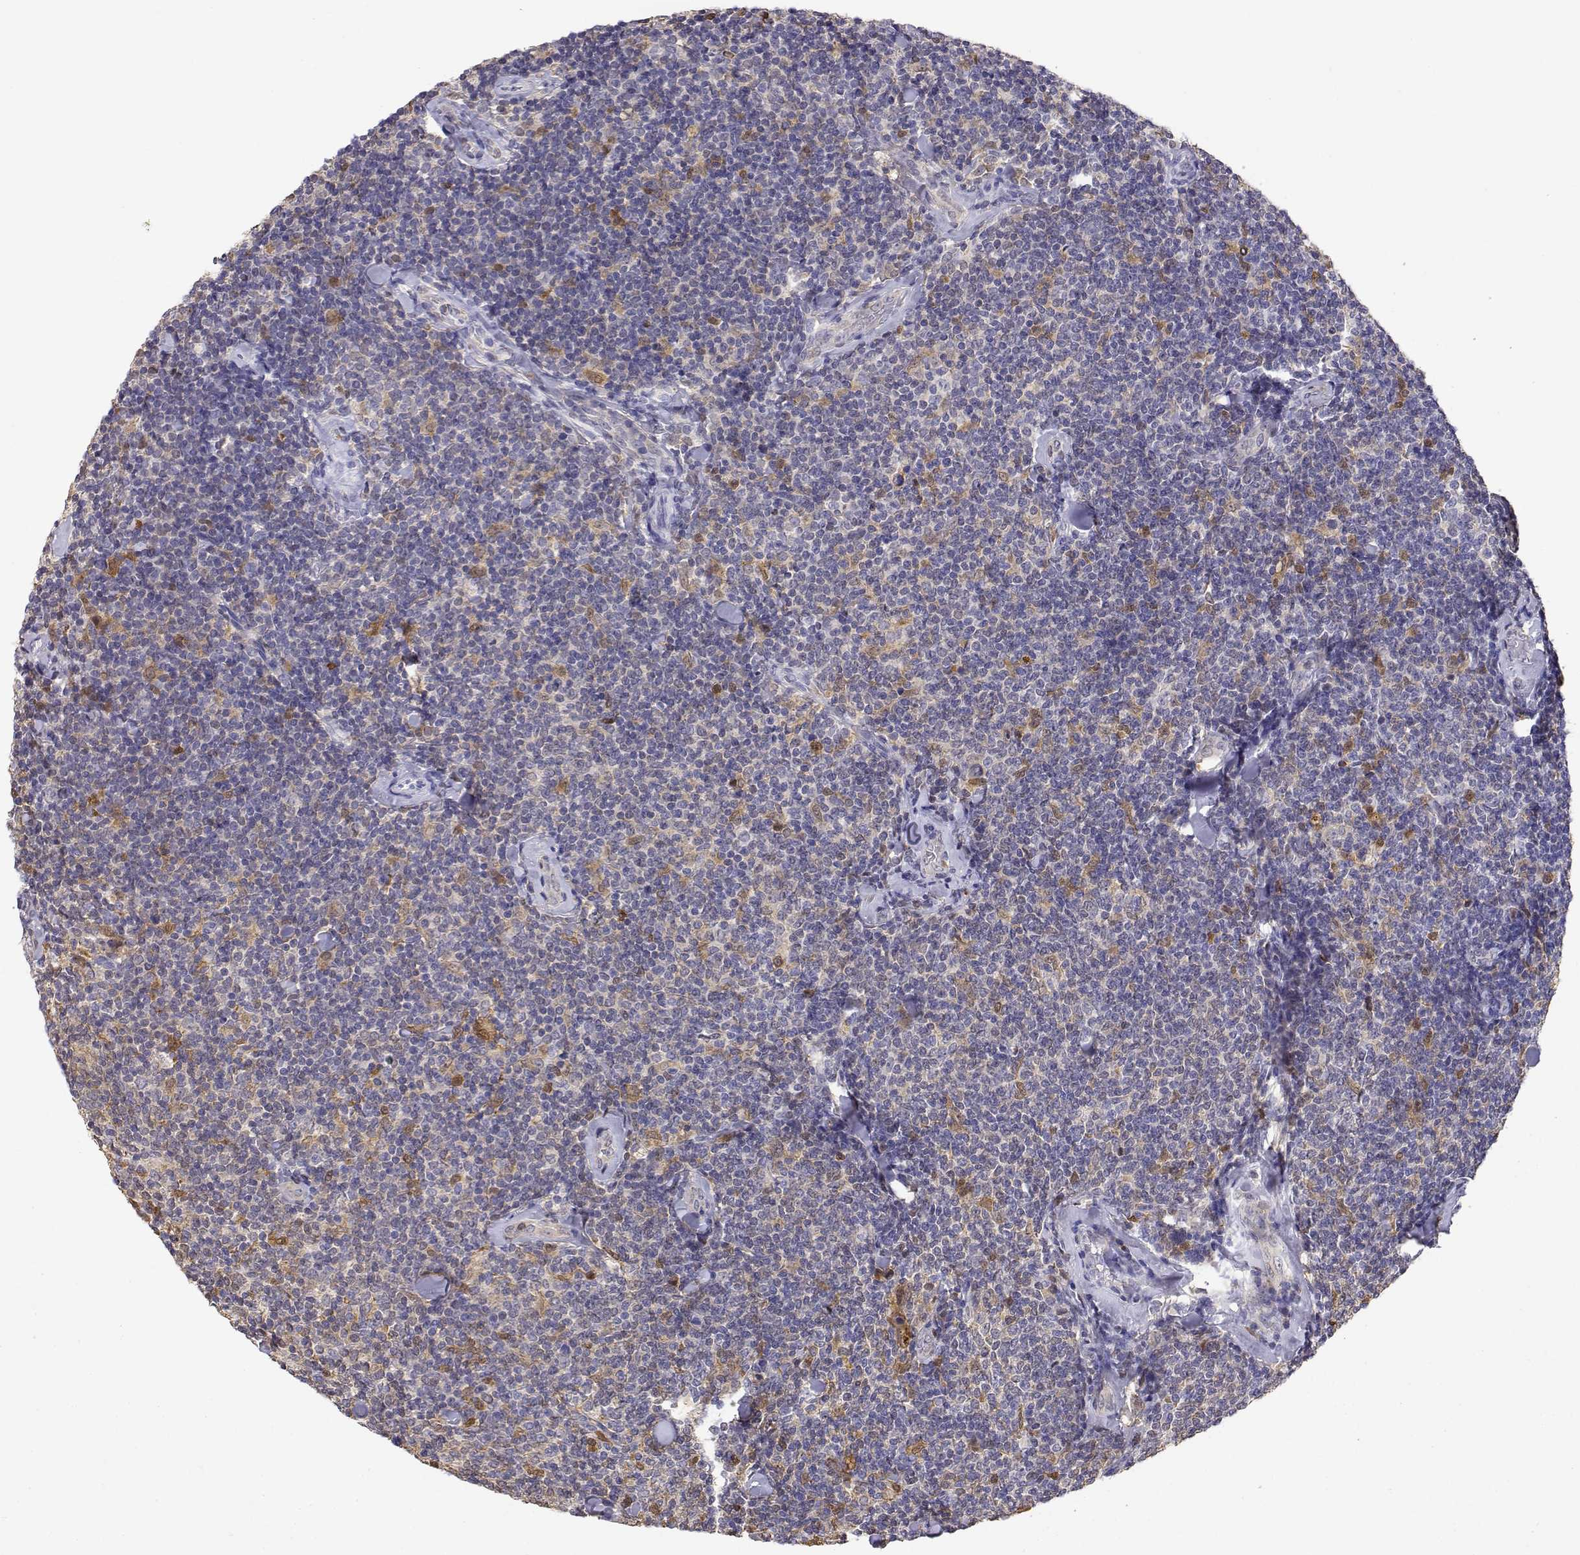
{"staining": {"intensity": "weak", "quantity": "25%-75%", "location": "cytoplasmic/membranous"}, "tissue": "lymphoma", "cell_type": "Tumor cells", "image_type": "cancer", "snomed": [{"axis": "morphology", "description": "Malignant lymphoma, non-Hodgkin's type, Low grade"}, {"axis": "topography", "description": "Lymph node"}], "caption": "Protein expression analysis of human low-grade malignant lymphoma, non-Hodgkin's type reveals weak cytoplasmic/membranous positivity in approximately 25%-75% of tumor cells. (DAB (3,3'-diaminobenzidine) IHC with brightfield microscopy, high magnification).", "gene": "ADA", "patient": {"sex": "female", "age": 56}}